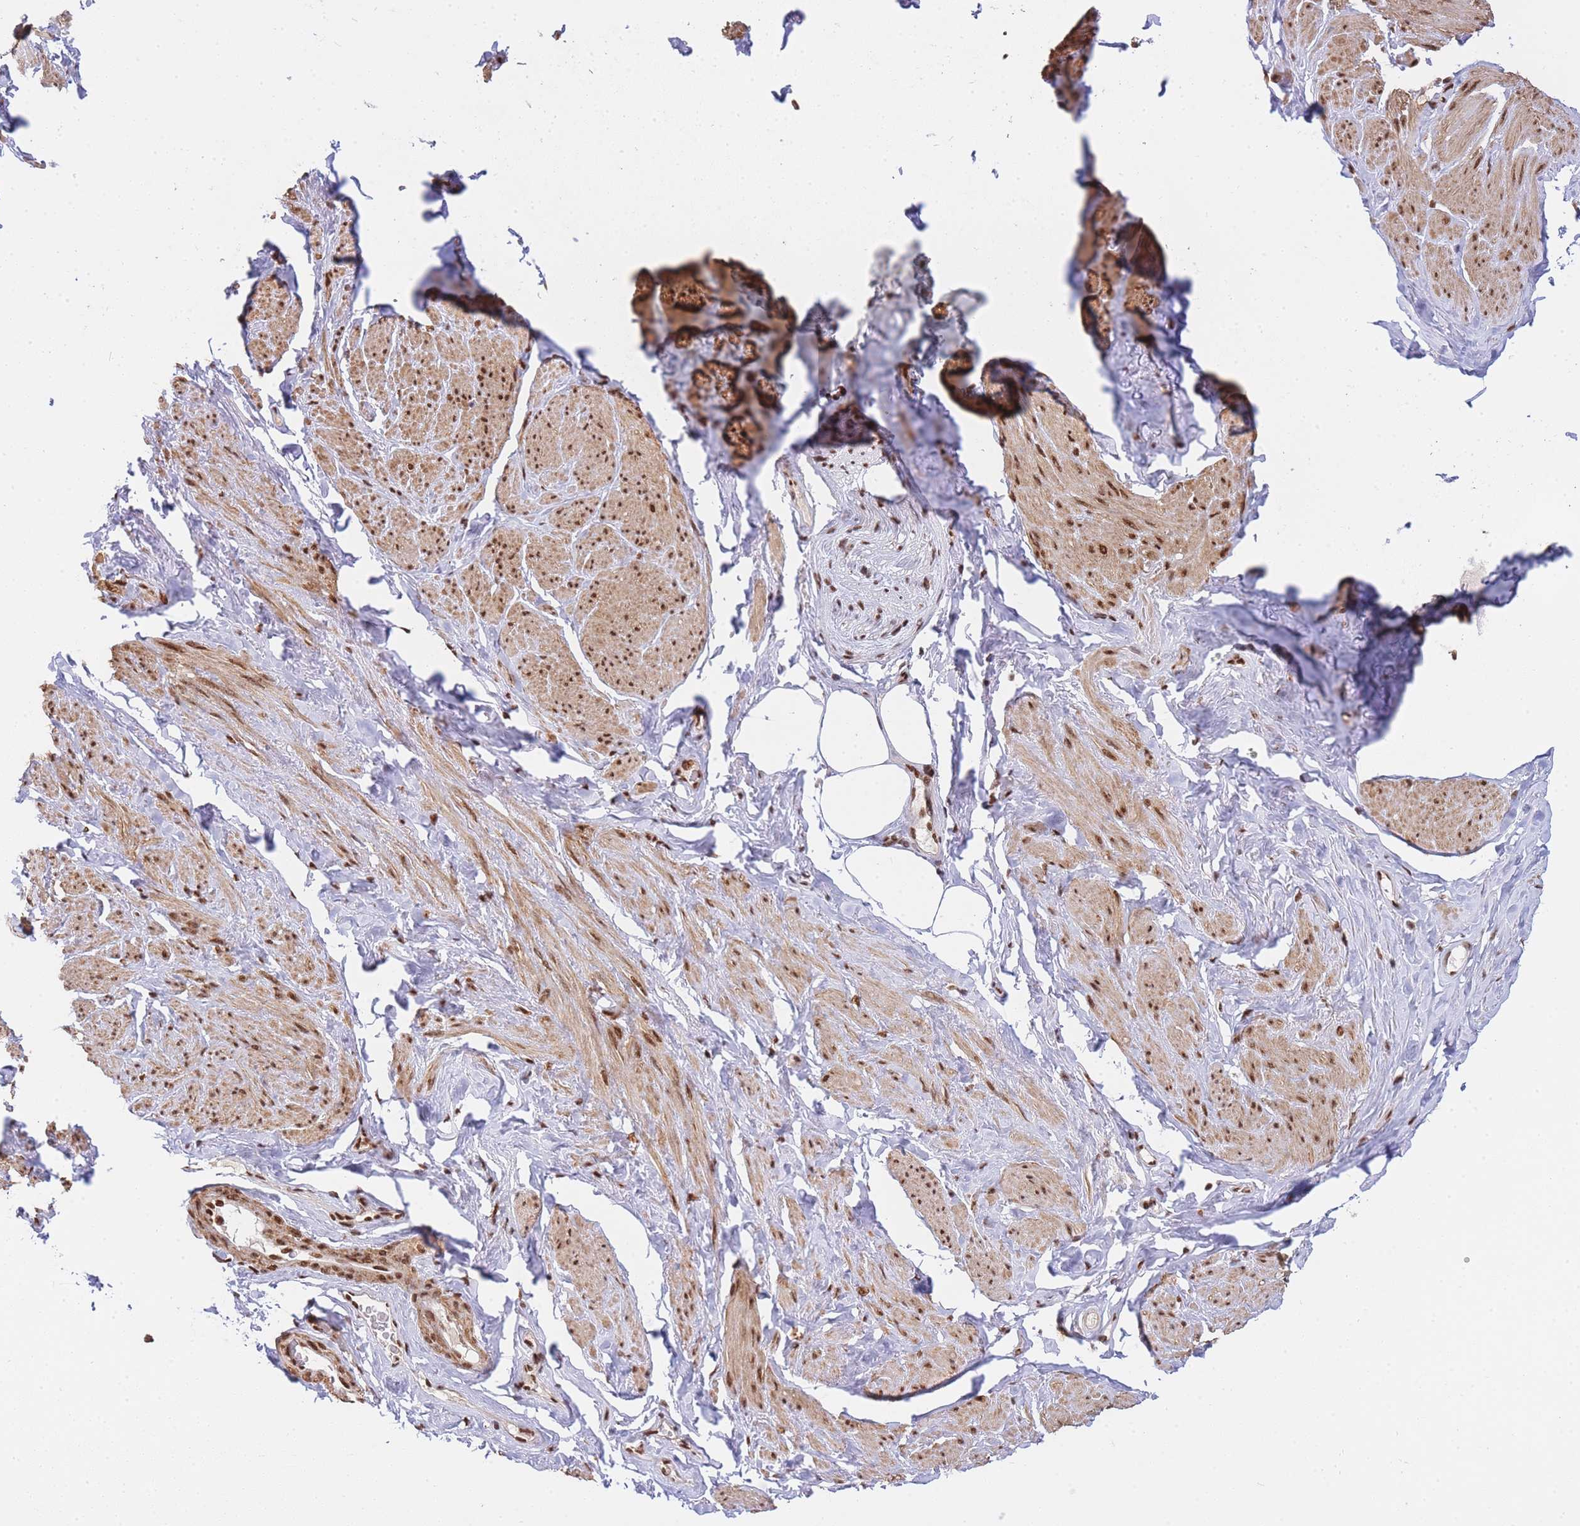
{"staining": {"intensity": "moderate", "quantity": "25%-75%", "location": "cytoplasmic/membranous,nuclear"}, "tissue": "smooth muscle", "cell_type": "Smooth muscle cells", "image_type": "normal", "snomed": [{"axis": "morphology", "description": "Normal tissue, NOS"}, {"axis": "topography", "description": "Smooth muscle"}, {"axis": "topography", "description": "Peripheral nerve tissue"}], "caption": "This photomicrograph shows IHC staining of unremarkable smooth muscle, with medium moderate cytoplasmic/membranous,nuclear staining in approximately 25%-75% of smooth muscle cells.", "gene": "PRKDC", "patient": {"sex": "male", "age": 69}}